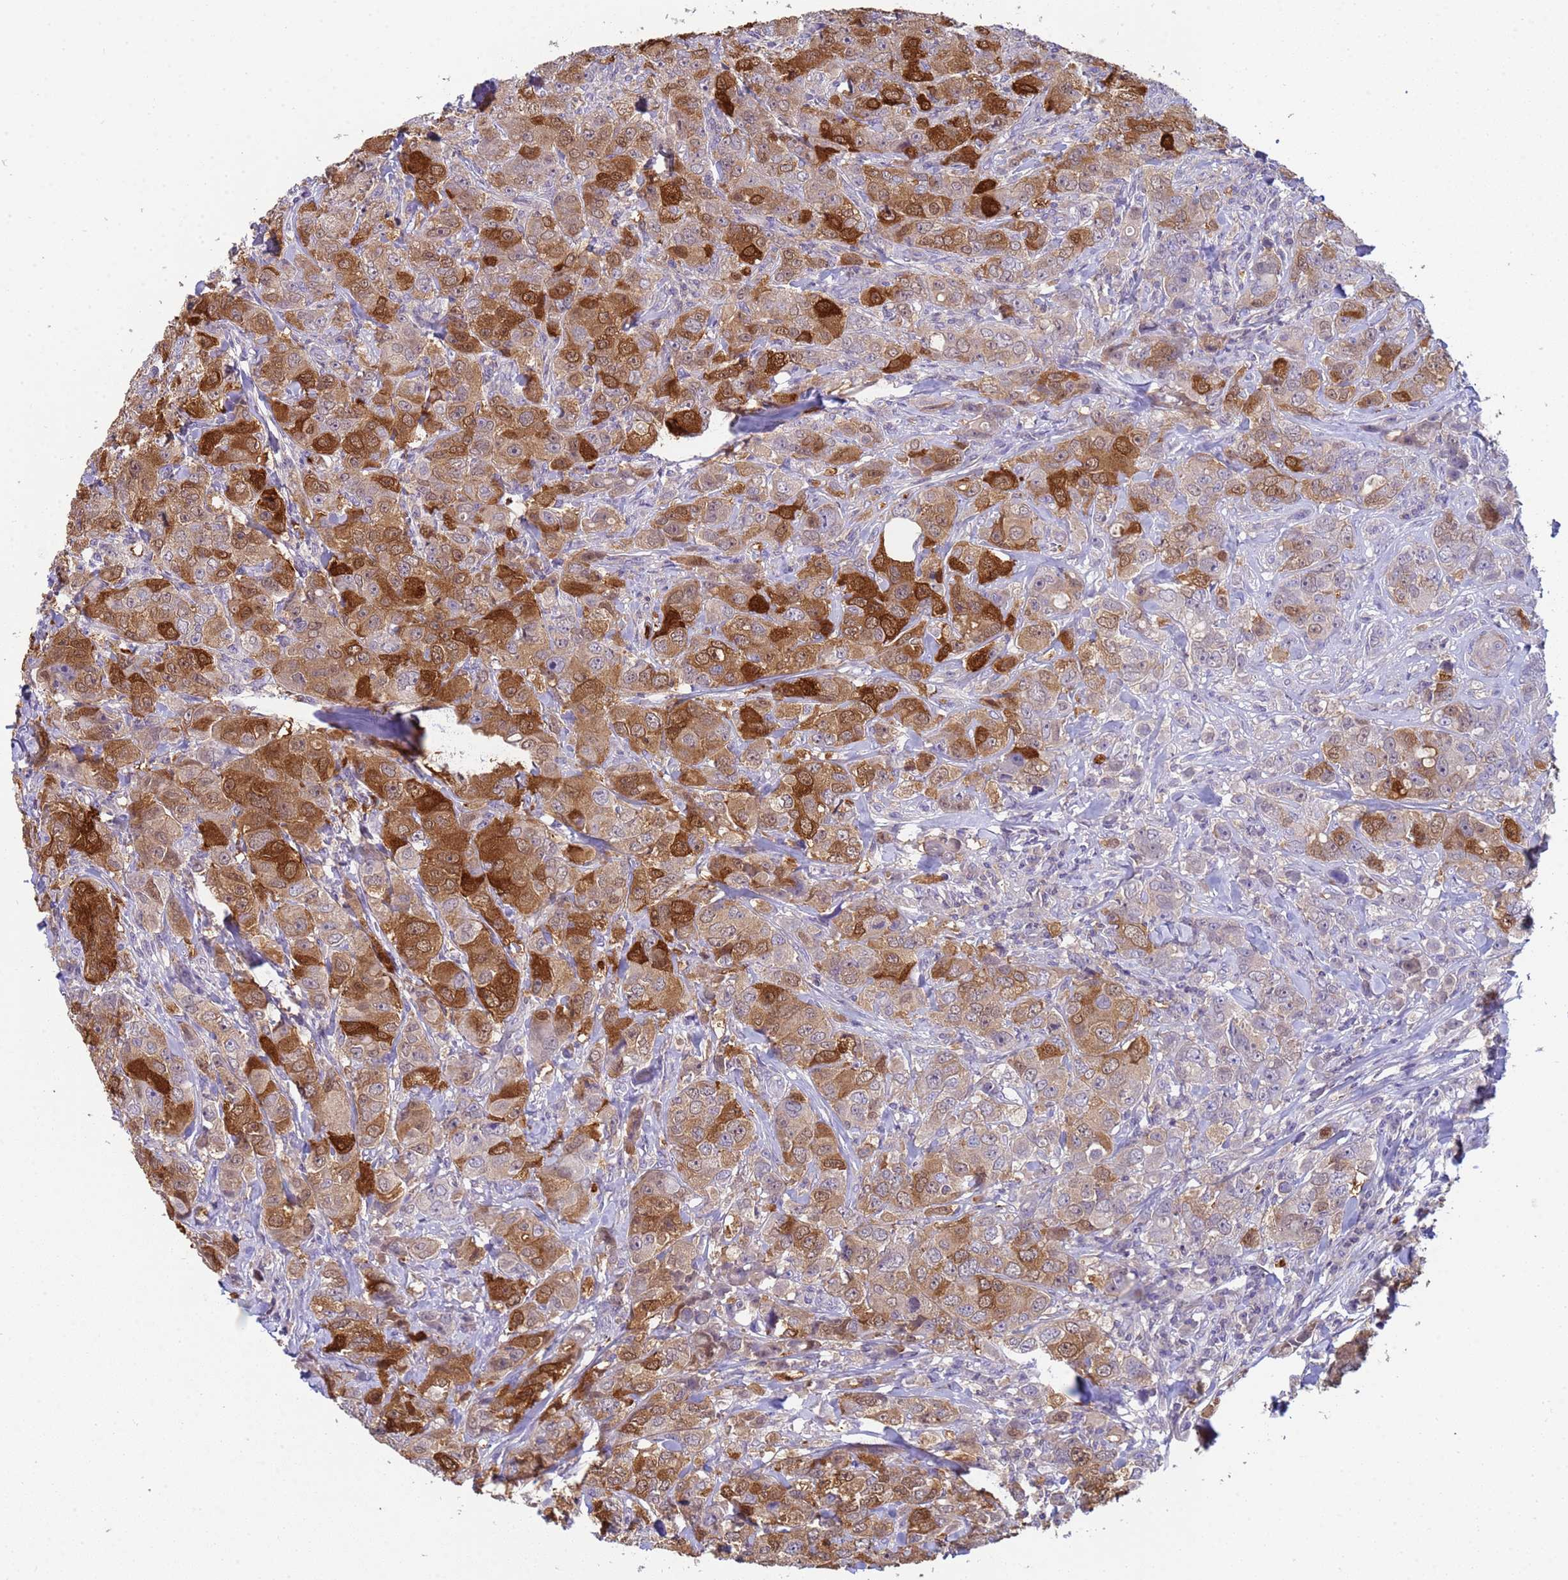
{"staining": {"intensity": "strong", "quantity": "25%-75%", "location": "cytoplasmic/membranous,nuclear"}, "tissue": "breast cancer", "cell_type": "Tumor cells", "image_type": "cancer", "snomed": [{"axis": "morphology", "description": "Duct carcinoma"}, {"axis": "topography", "description": "Breast"}], "caption": "Human breast intraductal carcinoma stained for a protein (brown) demonstrates strong cytoplasmic/membranous and nuclear positive positivity in approximately 25%-75% of tumor cells.", "gene": "KLHL13", "patient": {"sex": "female", "age": 43}}